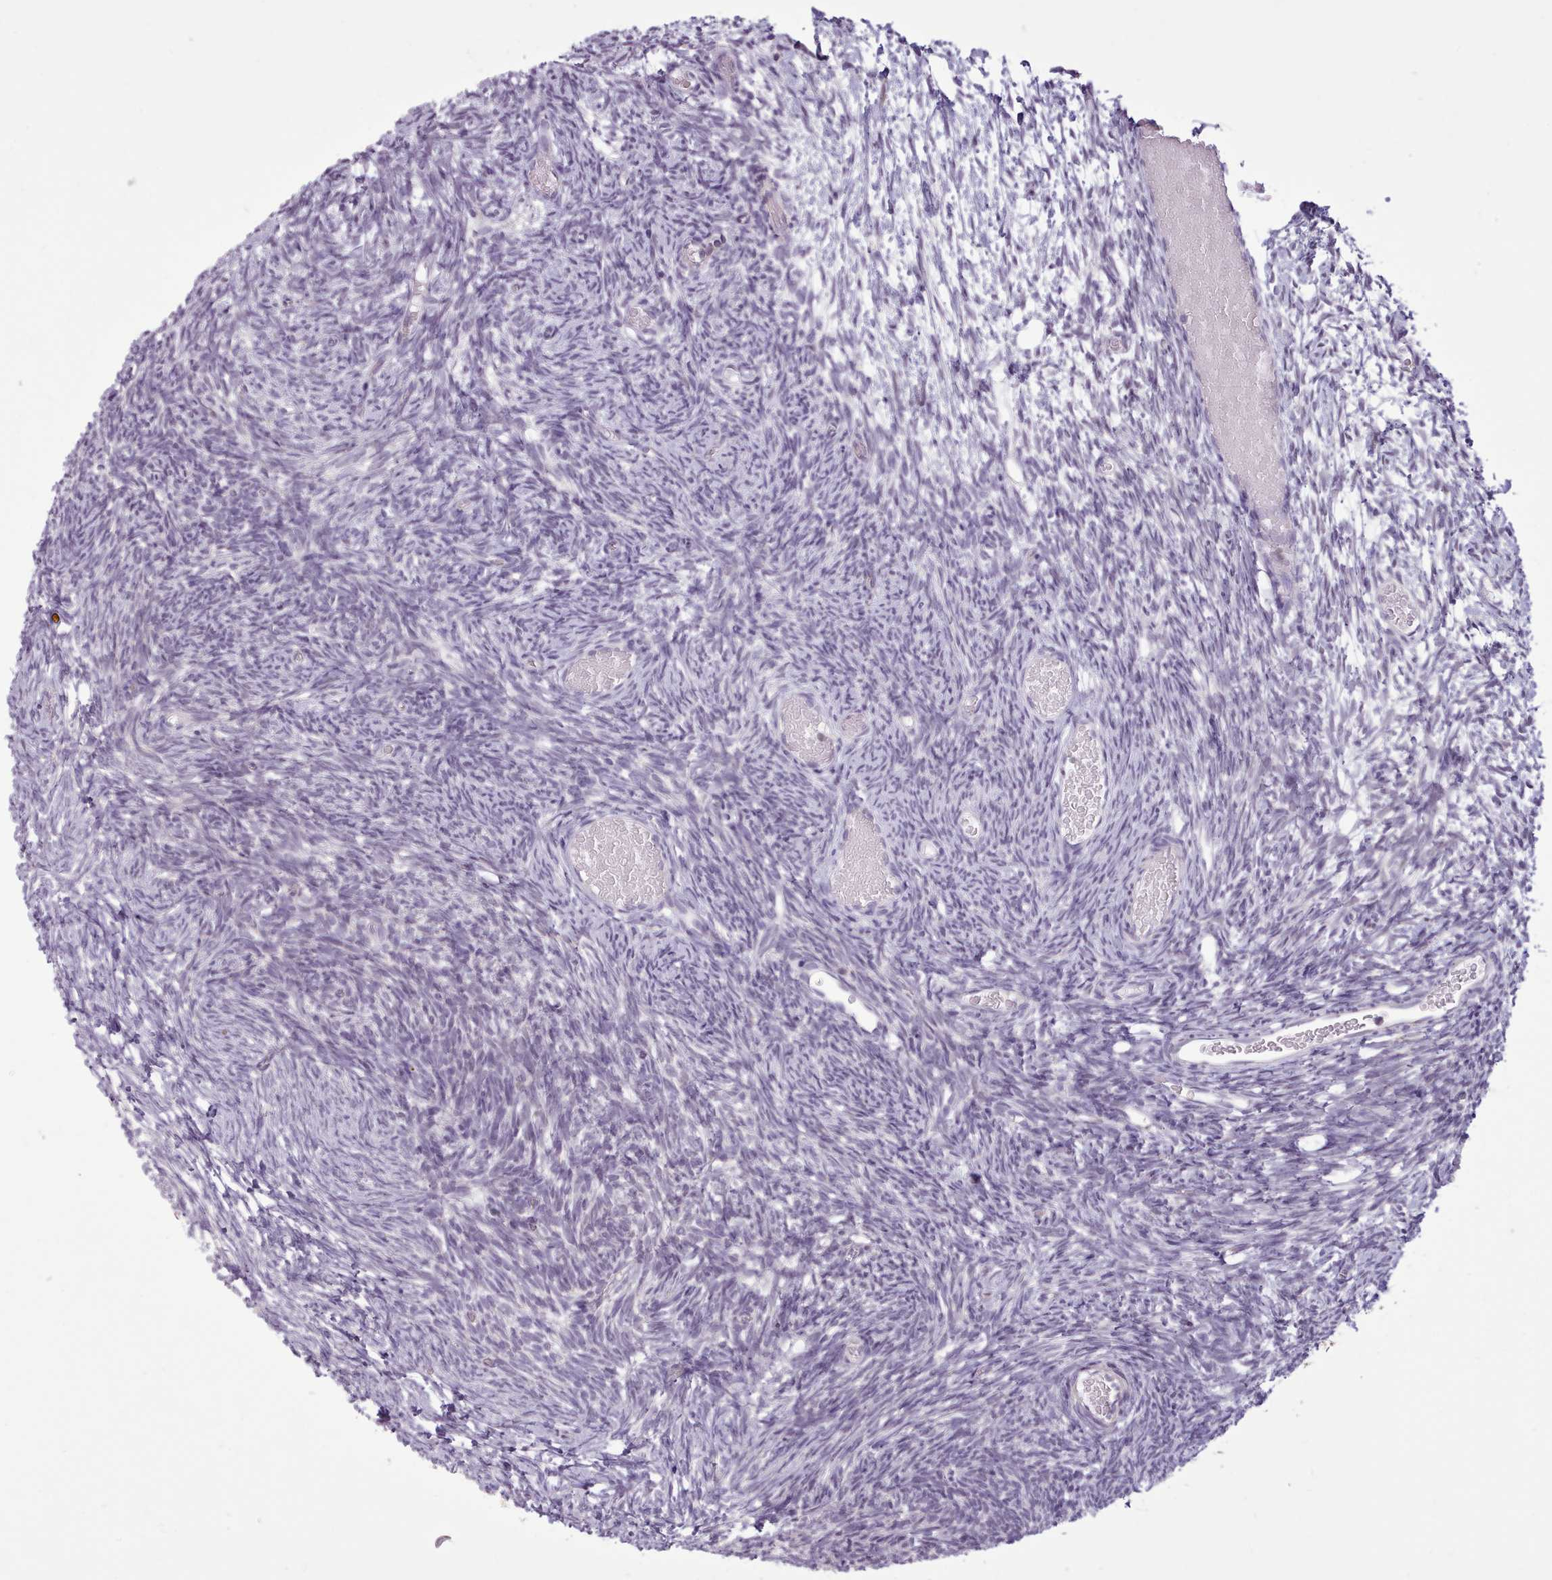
{"staining": {"intensity": "negative", "quantity": "none", "location": "none"}, "tissue": "ovary", "cell_type": "Ovarian stroma cells", "image_type": "normal", "snomed": [{"axis": "morphology", "description": "Normal tissue, NOS"}, {"axis": "topography", "description": "Ovary"}], "caption": "The histopathology image displays no staining of ovarian stroma cells in benign ovary.", "gene": "SLURP1", "patient": {"sex": "female", "age": 39}}